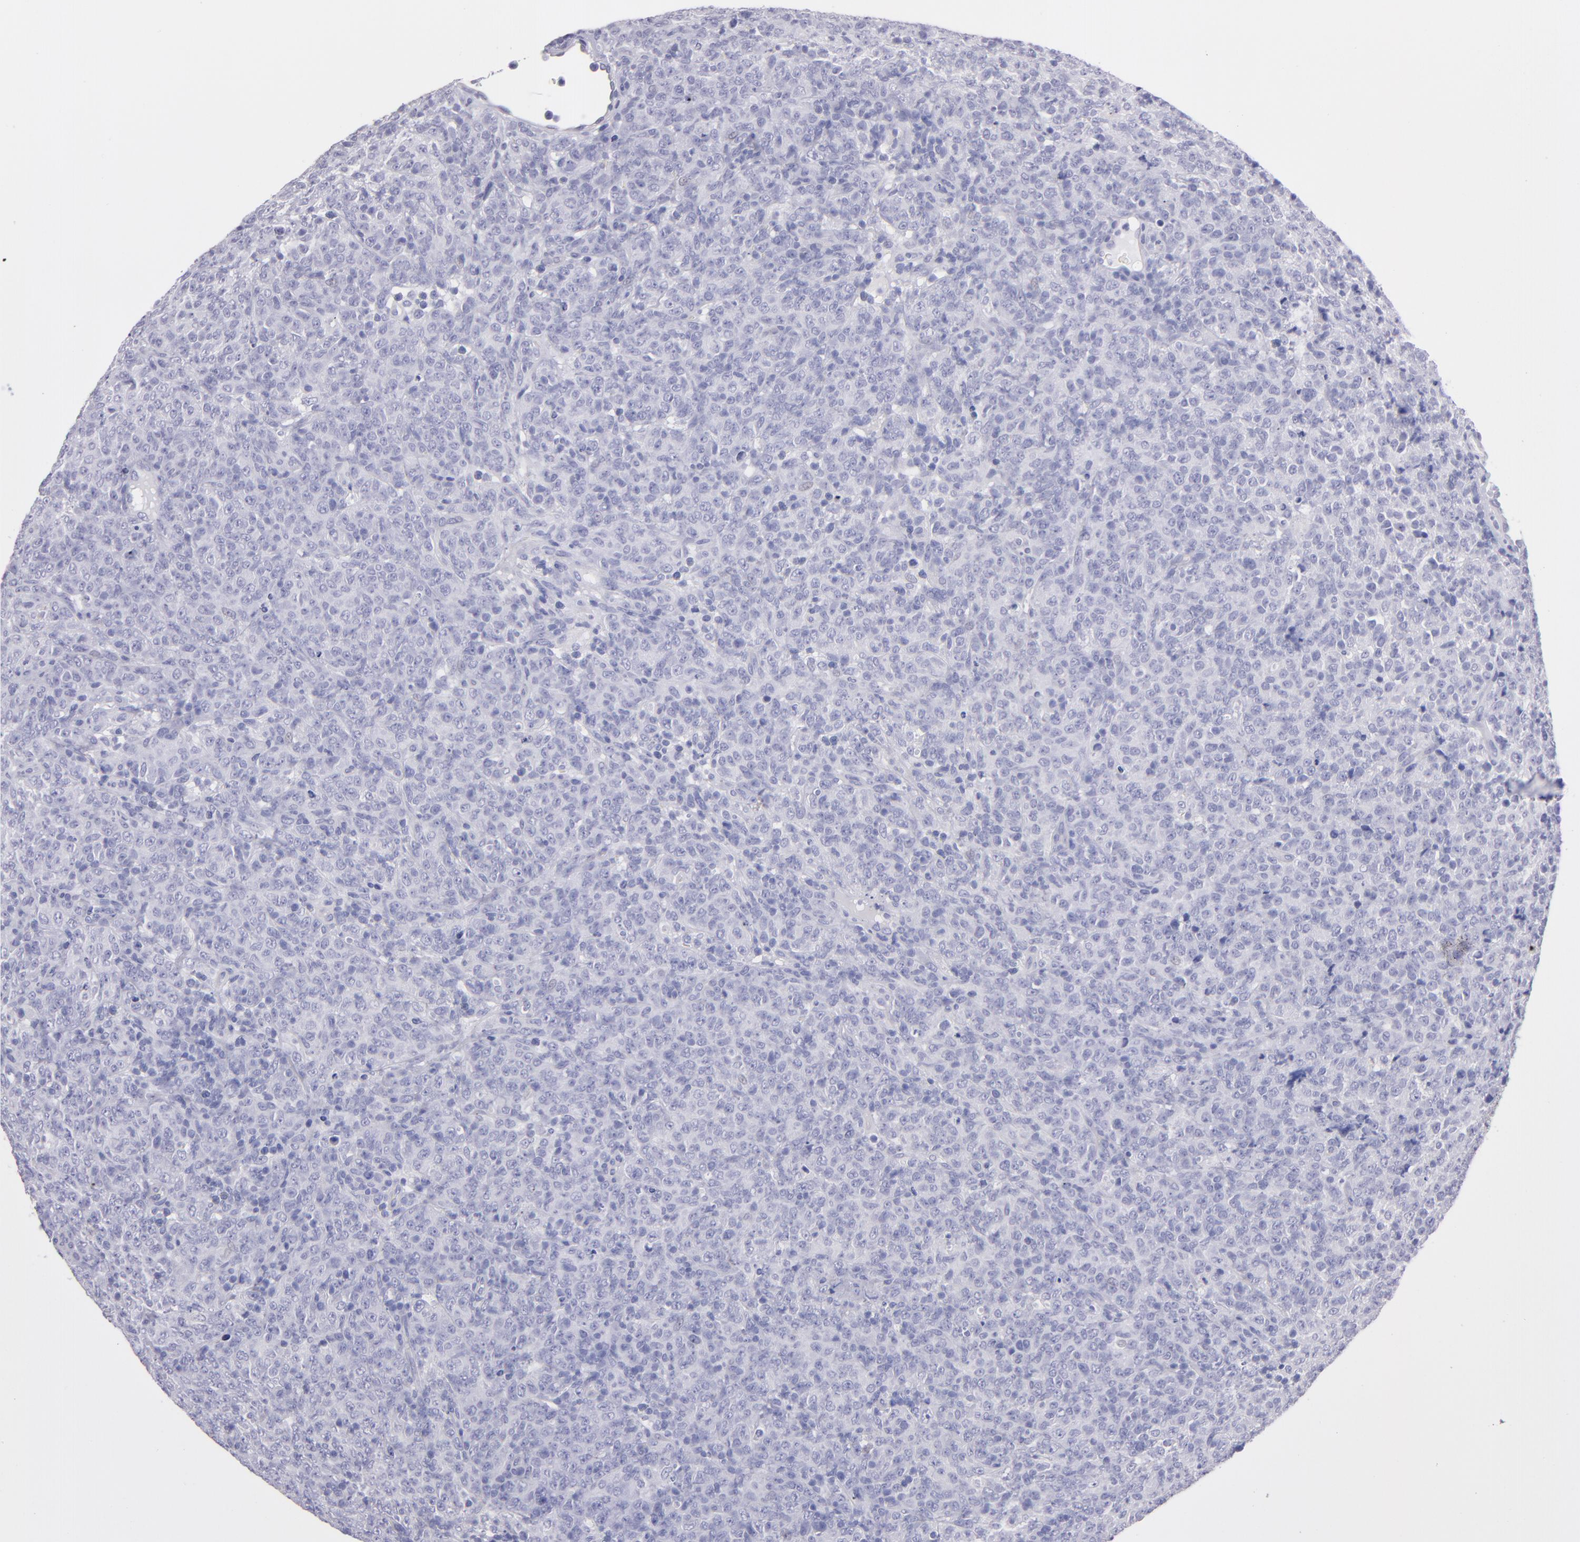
{"staining": {"intensity": "negative", "quantity": "none", "location": "none"}, "tissue": "lymphoma", "cell_type": "Tumor cells", "image_type": "cancer", "snomed": [{"axis": "morphology", "description": "Malignant lymphoma, non-Hodgkin's type, High grade"}, {"axis": "topography", "description": "Tonsil"}], "caption": "Protein analysis of lymphoma displays no significant expression in tumor cells.", "gene": "TG", "patient": {"sex": "female", "age": 36}}